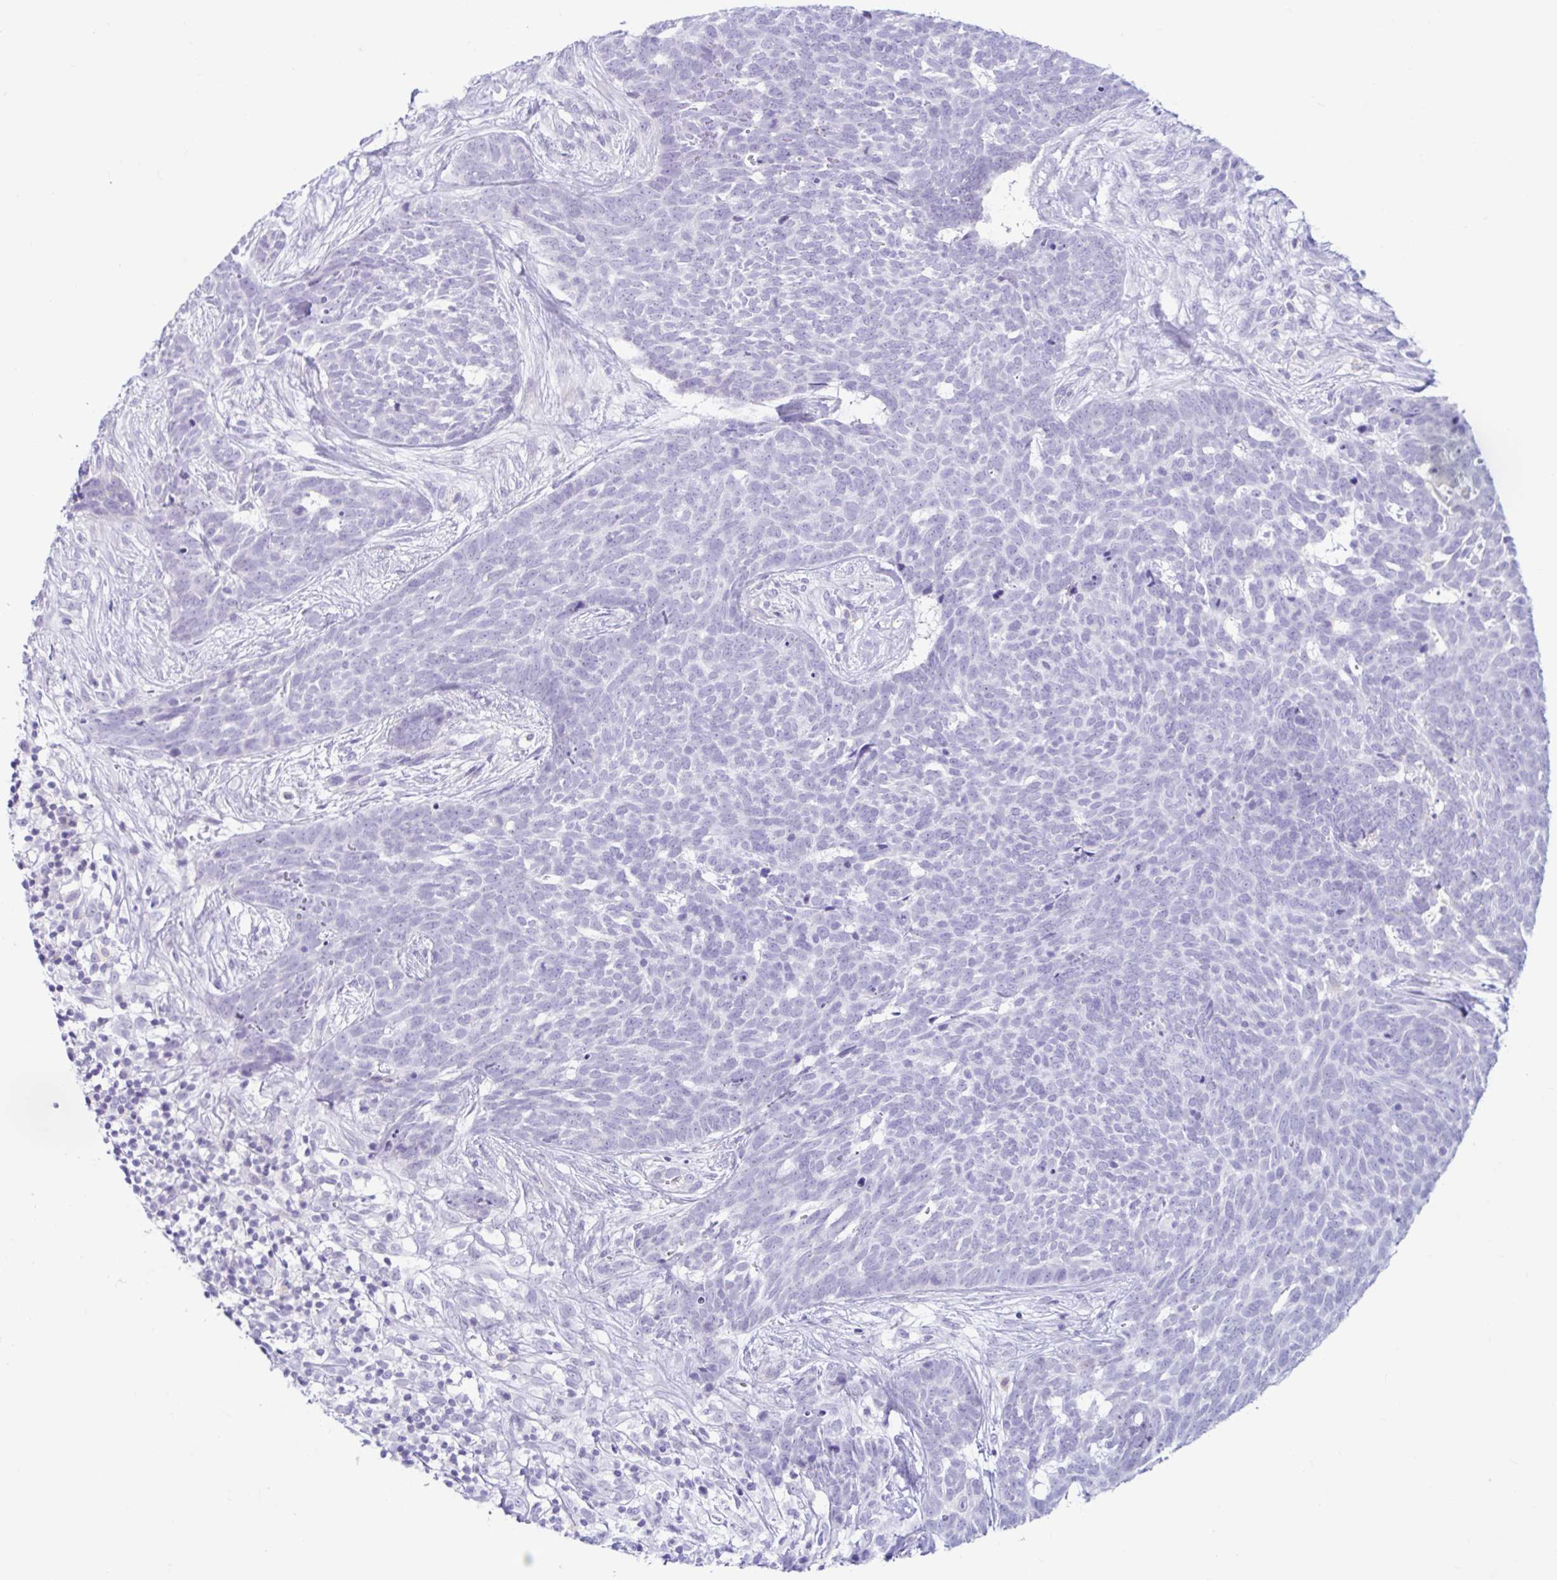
{"staining": {"intensity": "negative", "quantity": "none", "location": "none"}, "tissue": "skin cancer", "cell_type": "Tumor cells", "image_type": "cancer", "snomed": [{"axis": "morphology", "description": "Basal cell carcinoma"}, {"axis": "topography", "description": "Skin"}], "caption": "Tumor cells show no significant expression in basal cell carcinoma (skin). The staining is performed using DAB (3,3'-diaminobenzidine) brown chromogen with nuclei counter-stained in using hematoxylin.", "gene": "BEST1", "patient": {"sex": "female", "age": 78}}